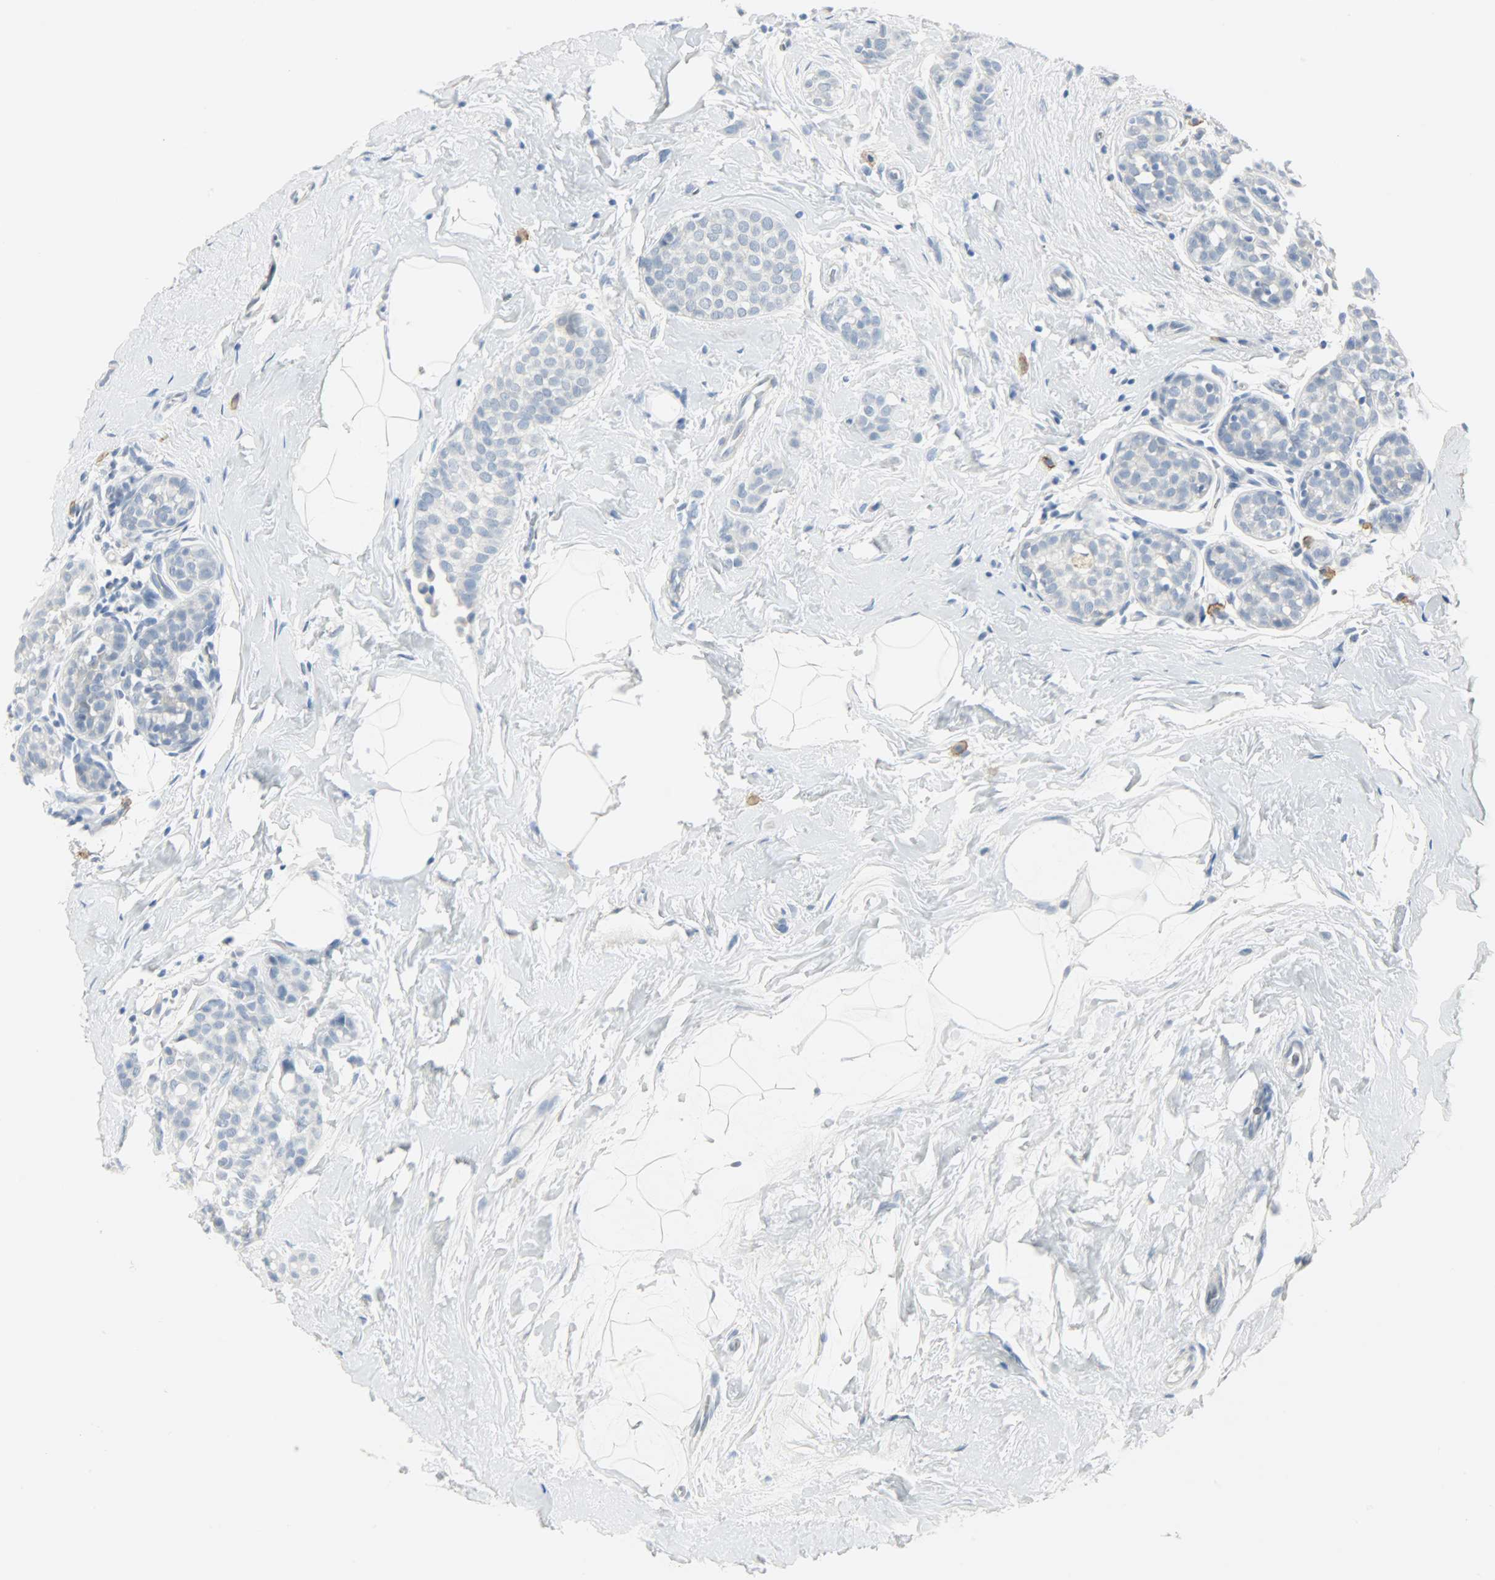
{"staining": {"intensity": "negative", "quantity": "none", "location": "none"}, "tissue": "breast cancer", "cell_type": "Tumor cells", "image_type": "cancer", "snomed": [{"axis": "morphology", "description": "Lobular carcinoma, in situ"}, {"axis": "morphology", "description": "Lobular carcinoma"}, {"axis": "topography", "description": "Breast"}], "caption": "Breast lobular carcinoma in situ was stained to show a protein in brown. There is no significant expression in tumor cells.", "gene": "KIT", "patient": {"sex": "female", "age": 41}}